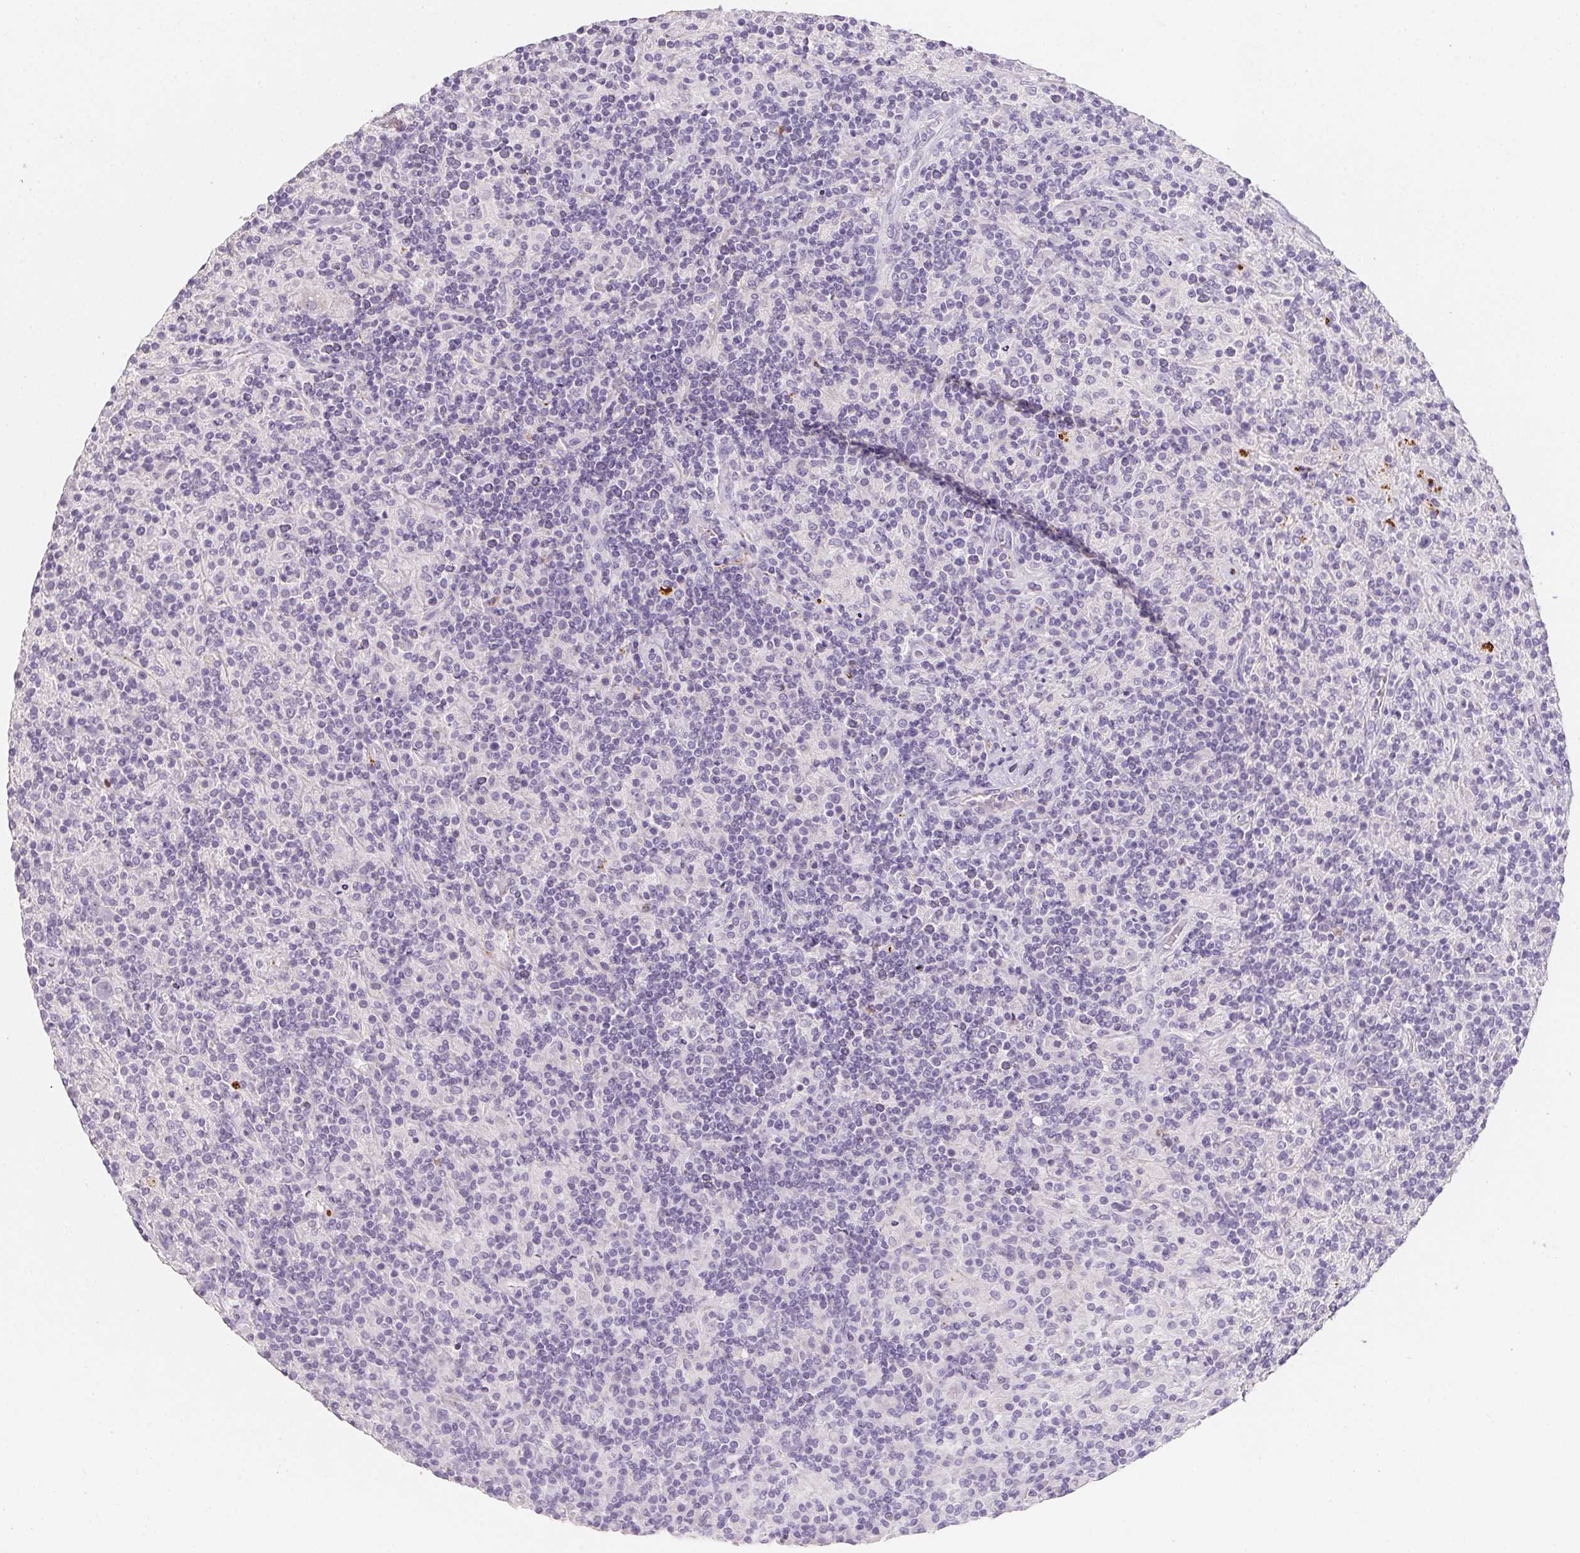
{"staining": {"intensity": "negative", "quantity": "none", "location": "none"}, "tissue": "lymphoma", "cell_type": "Tumor cells", "image_type": "cancer", "snomed": [{"axis": "morphology", "description": "Hodgkin's disease, NOS"}, {"axis": "topography", "description": "Lymph node"}], "caption": "Tumor cells show no significant staining in Hodgkin's disease.", "gene": "MYL4", "patient": {"sex": "male", "age": 70}}